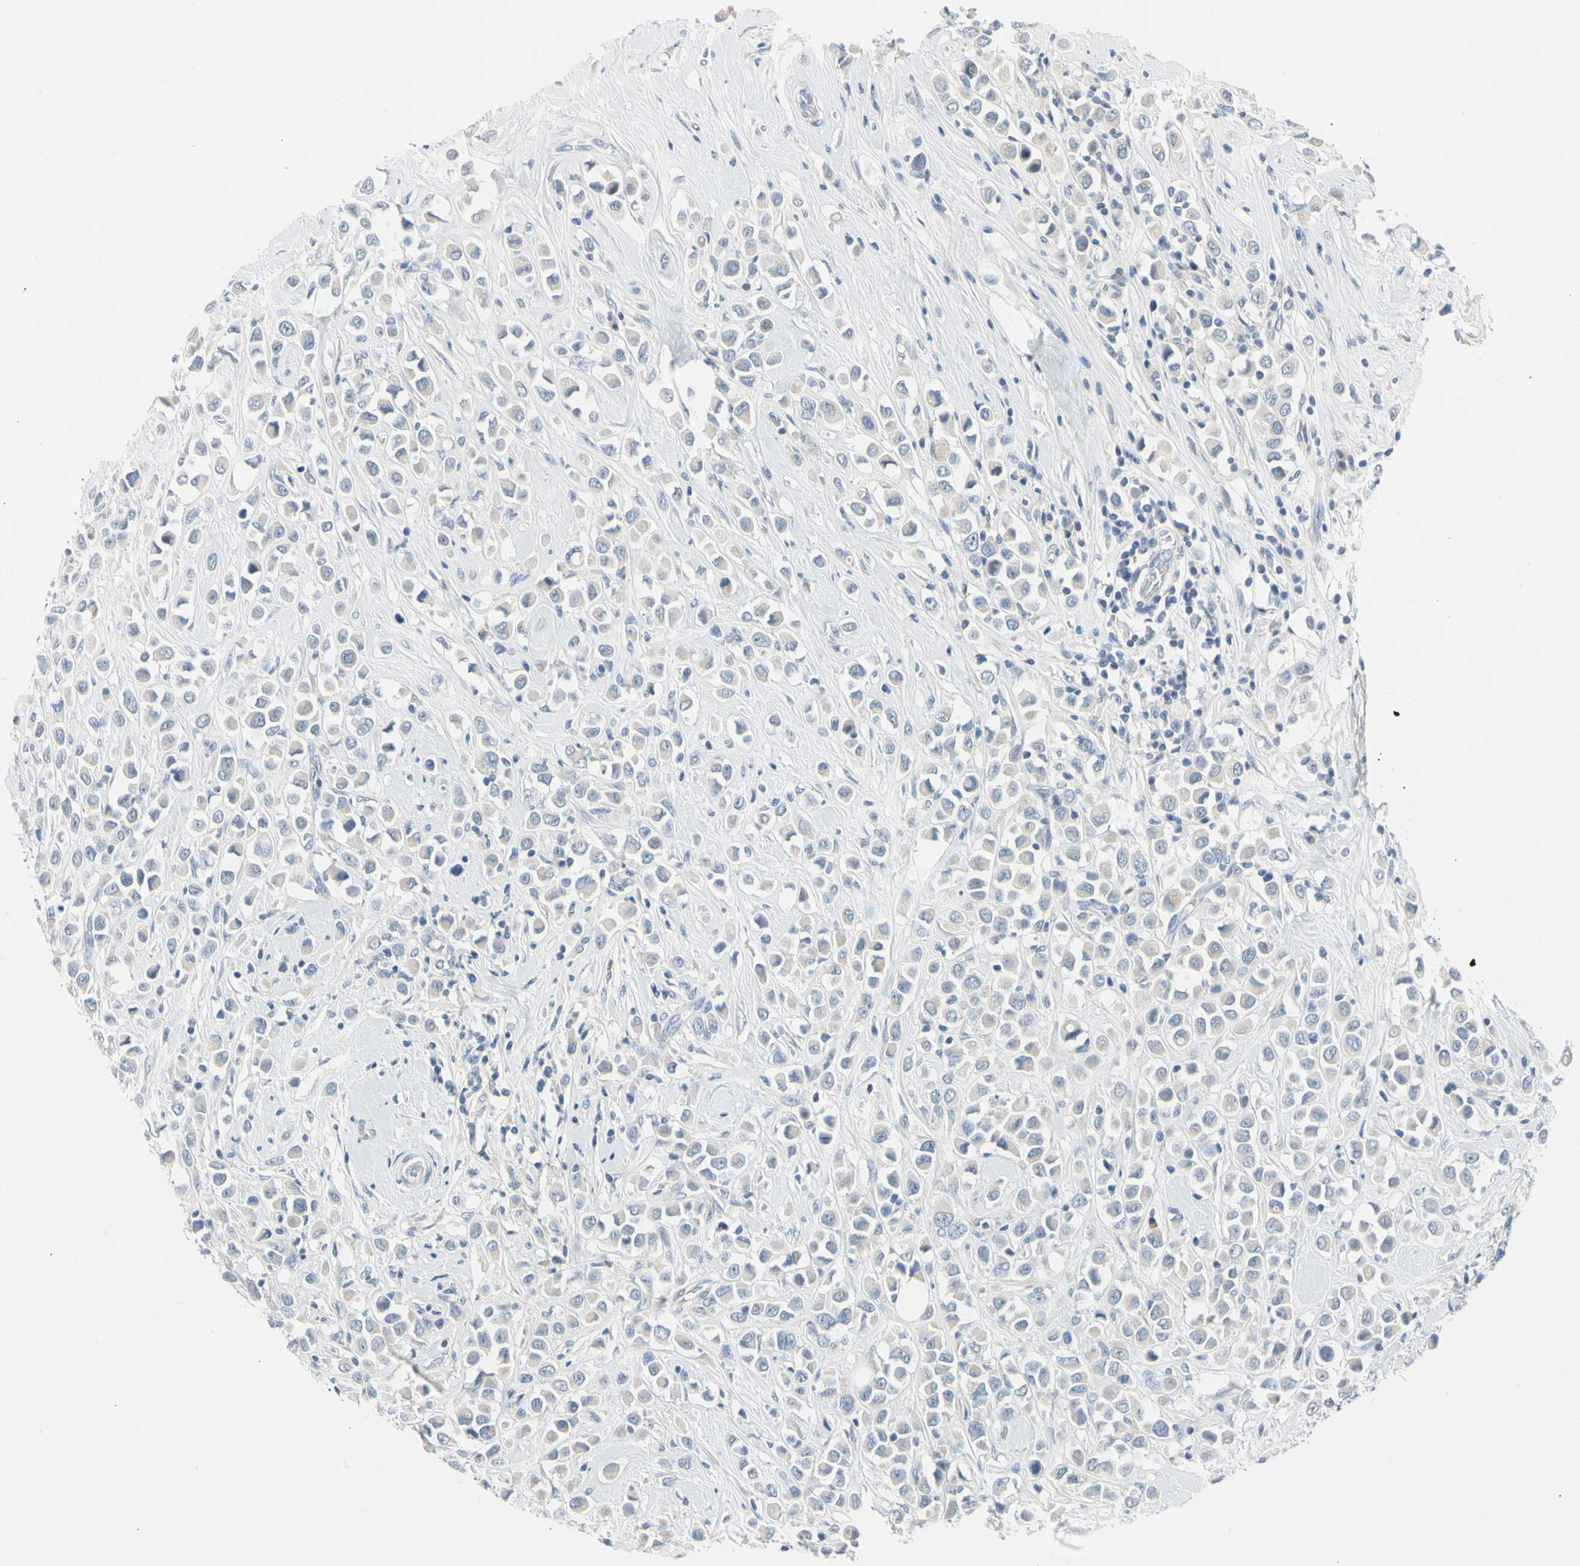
{"staining": {"intensity": "negative", "quantity": "none", "location": "none"}, "tissue": "breast cancer", "cell_type": "Tumor cells", "image_type": "cancer", "snomed": [{"axis": "morphology", "description": "Duct carcinoma"}, {"axis": "topography", "description": "Breast"}], "caption": "Human breast cancer (intraductal carcinoma) stained for a protein using immunohistochemistry (IHC) demonstrates no expression in tumor cells.", "gene": "MARK1", "patient": {"sex": "female", "age": 61}}